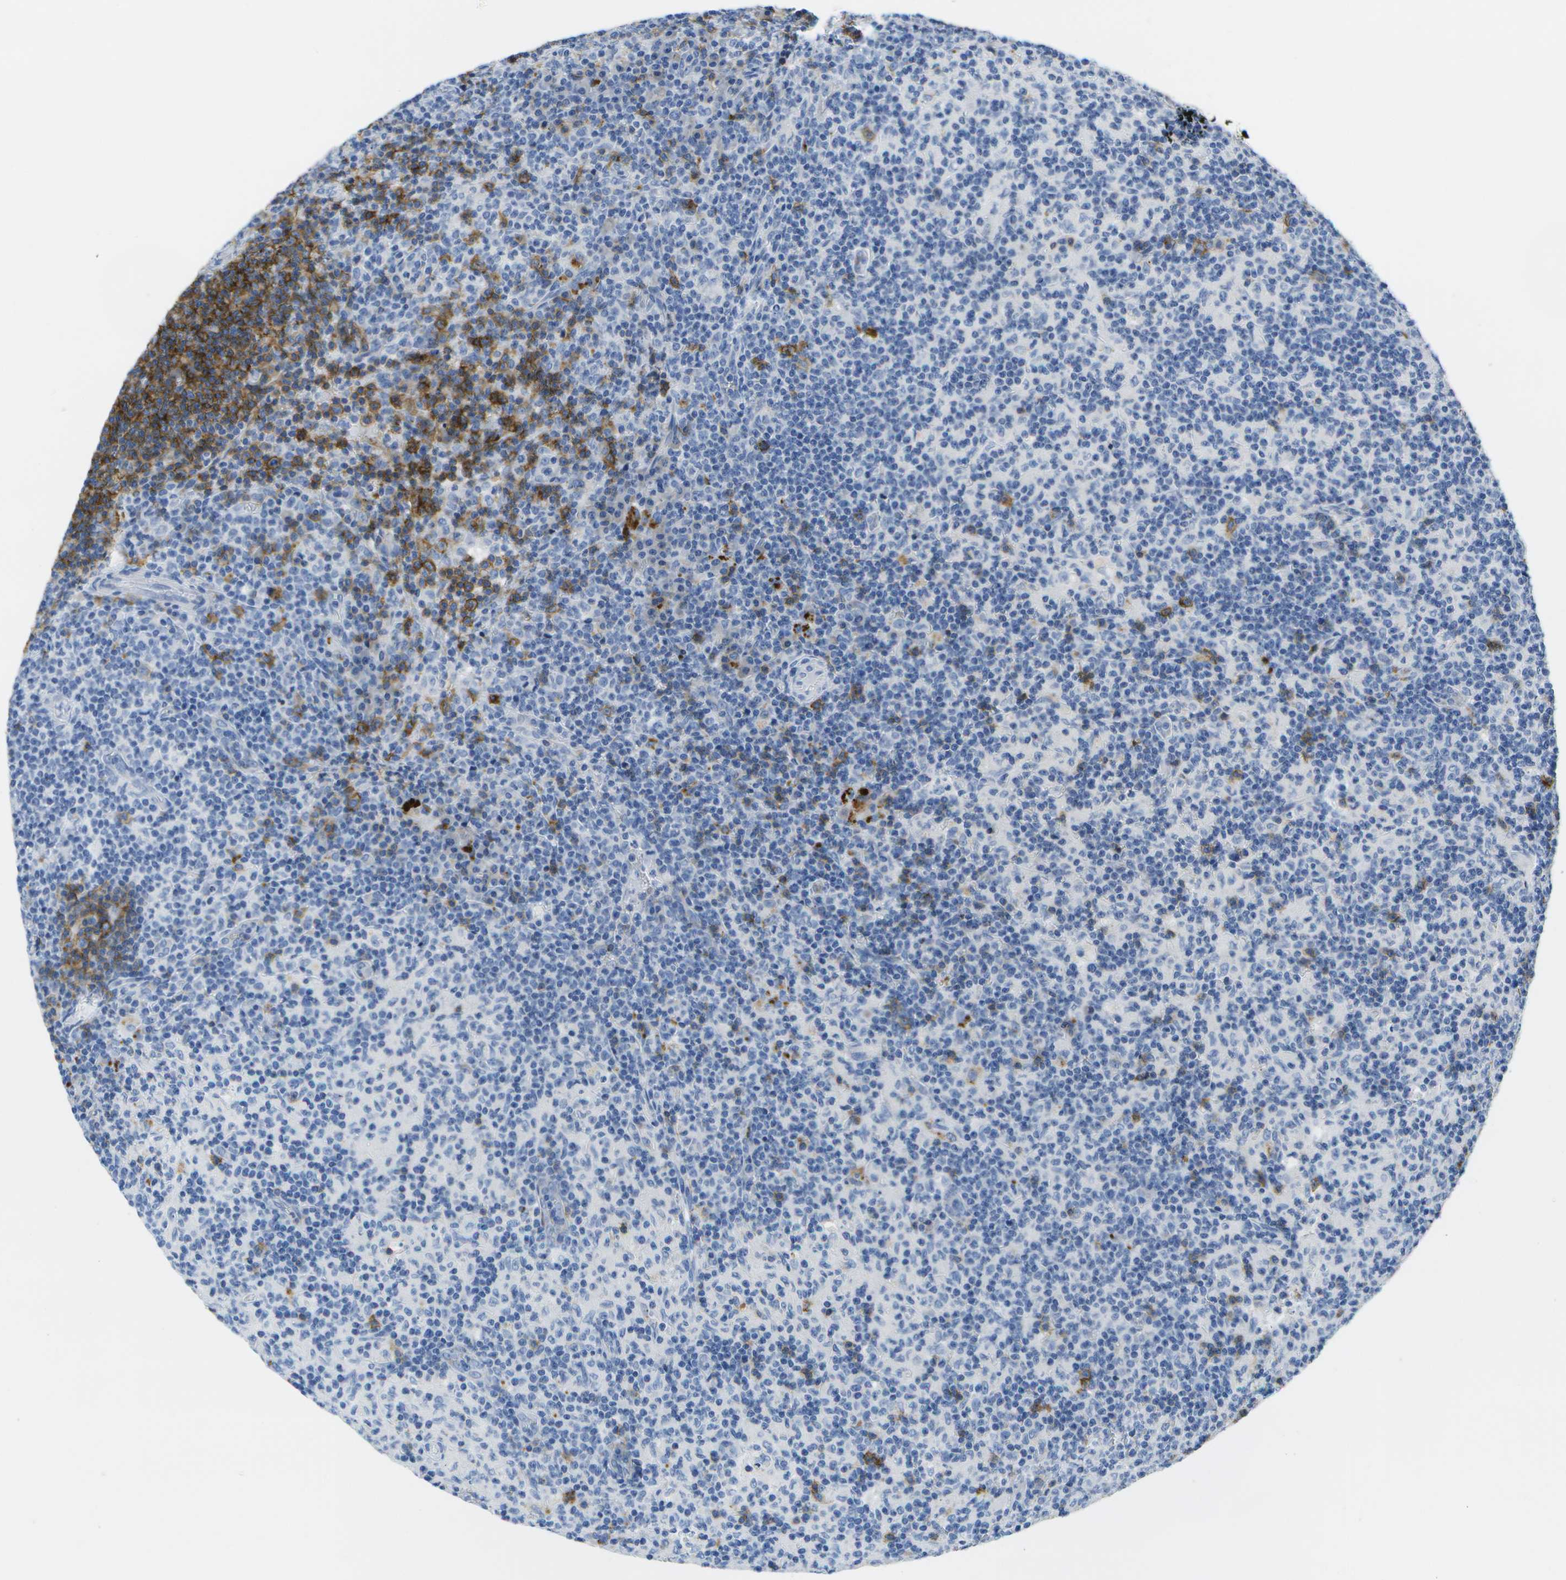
{"staining": {"intensity": "strong", "quantity": "<25%", "location": "cytoplasmic/membranous"}, "tissue": "lymph node", "cell_type": "Non-germinal center cells", "image_type": "normal", "snomed": [{"axis": "morphology", "description": "Normal tissue, NOS"}, {"axis": "morphology", "description": "Inflammation, NOS"}, {"axis": "topography", "description": "Lymph node"}], "caption": "Brown immunohistochemical staining in normal human lymph node displays strong cytoplasmic/membranous staining in approximately <25% of non-germinal center cells. The staining was performed using DAB, with brown indicating positive protein expression. Nuclei are stained blue with hematoxylin.", "gene": "MS4A1", "patient": {"sex": "male", "age": 55}}